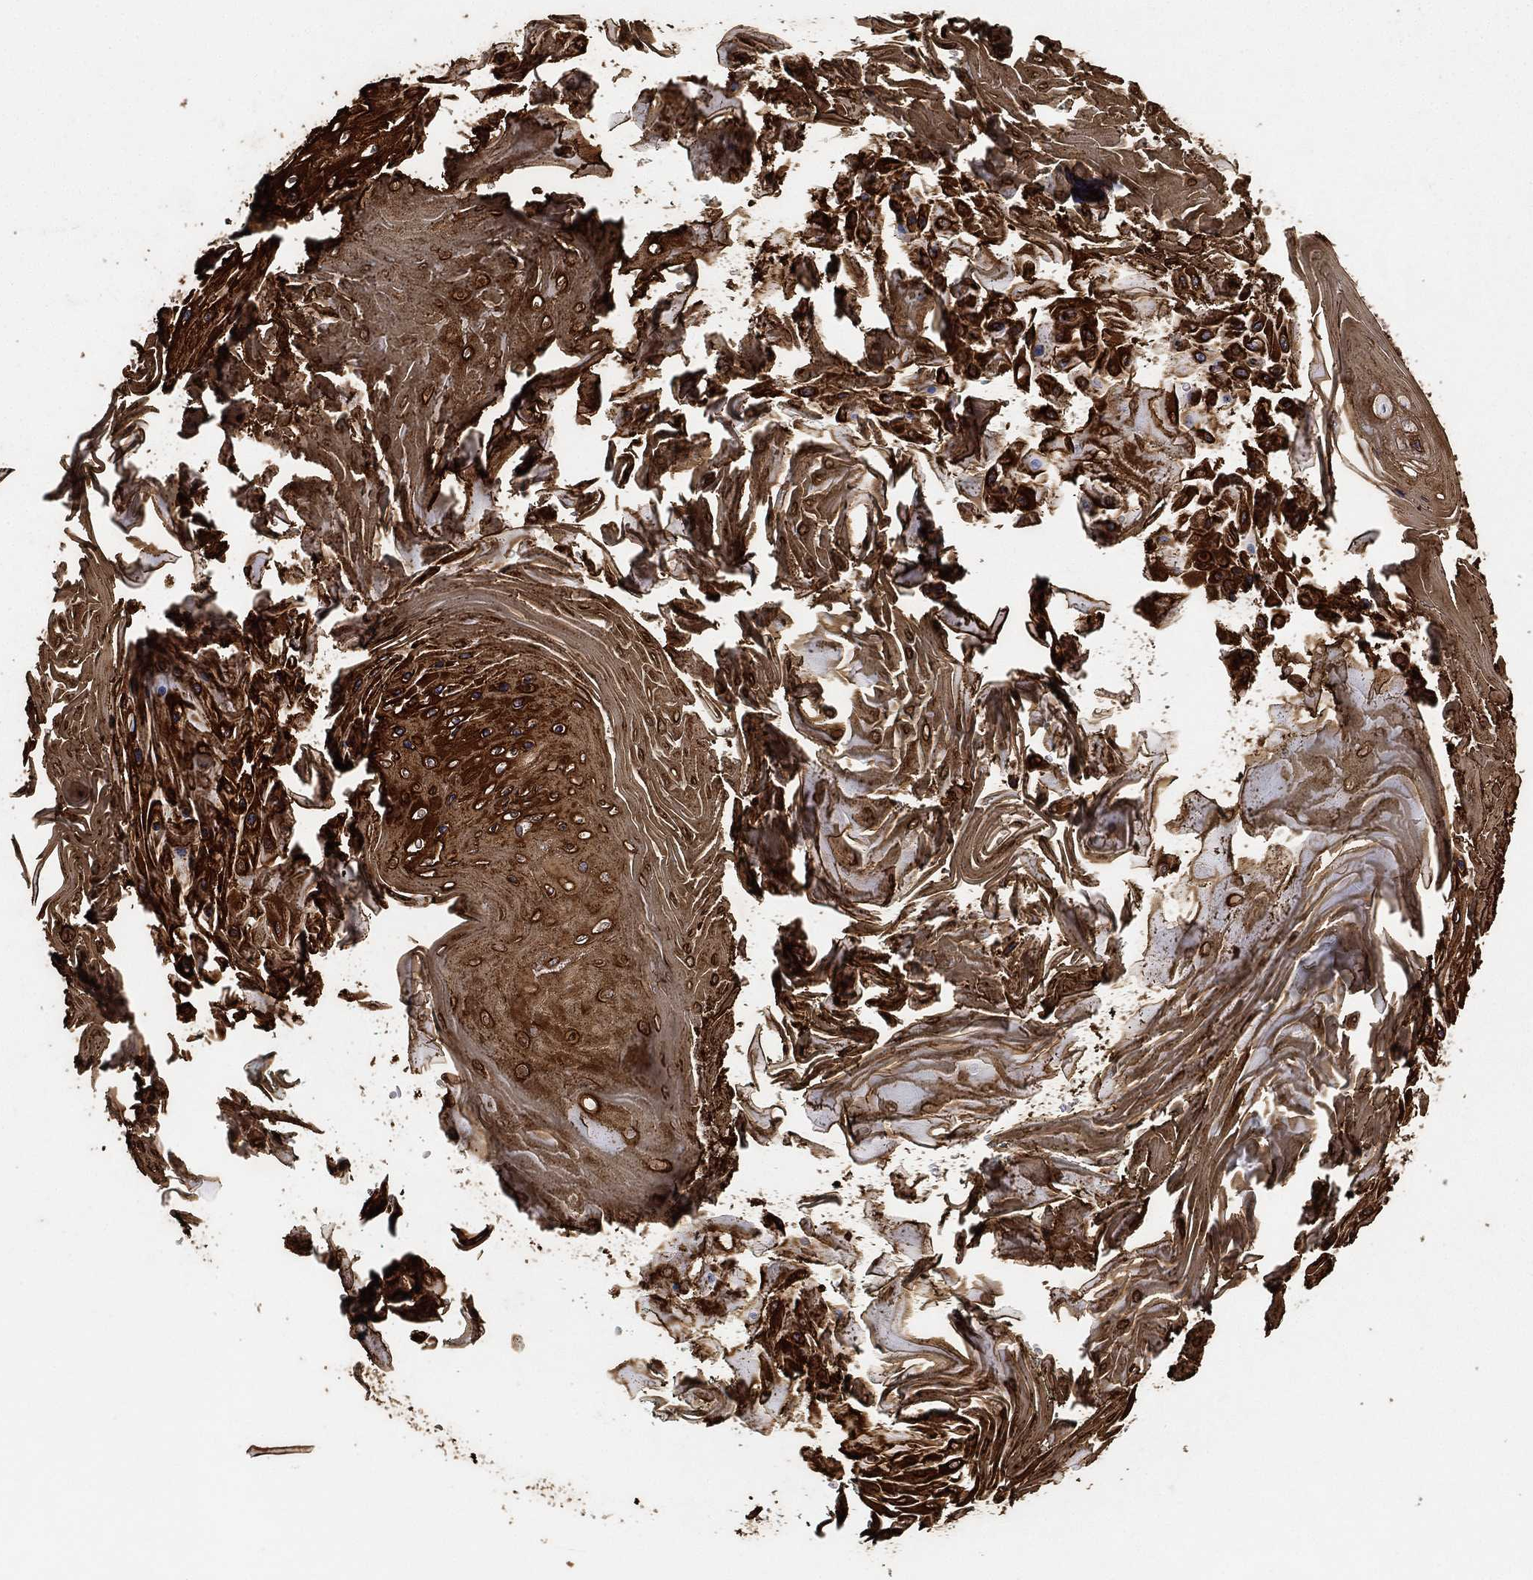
{"staining": {"intensity": "strong", "quantity": ">75%", "location": "cytoplasmic/membranous"}, "tissue": "skin cancer", "cell_type": "Tumor cells", "image_type": "cancer", "snomed": [{"axis": "morphology", "description": "Squamous cell carcinoma, NOS"}, {"axis": "topography", "description": "Skin"}], "caption": "IHC image of skin cancer (squamous cell carcinoma) stained for a protein (brown), which shows high levels of strong cytoplasmic/membranous expression in about >75% of tumor cells.", "gene": "KRT7", "patient": {"sex": "male", "age": 62}}